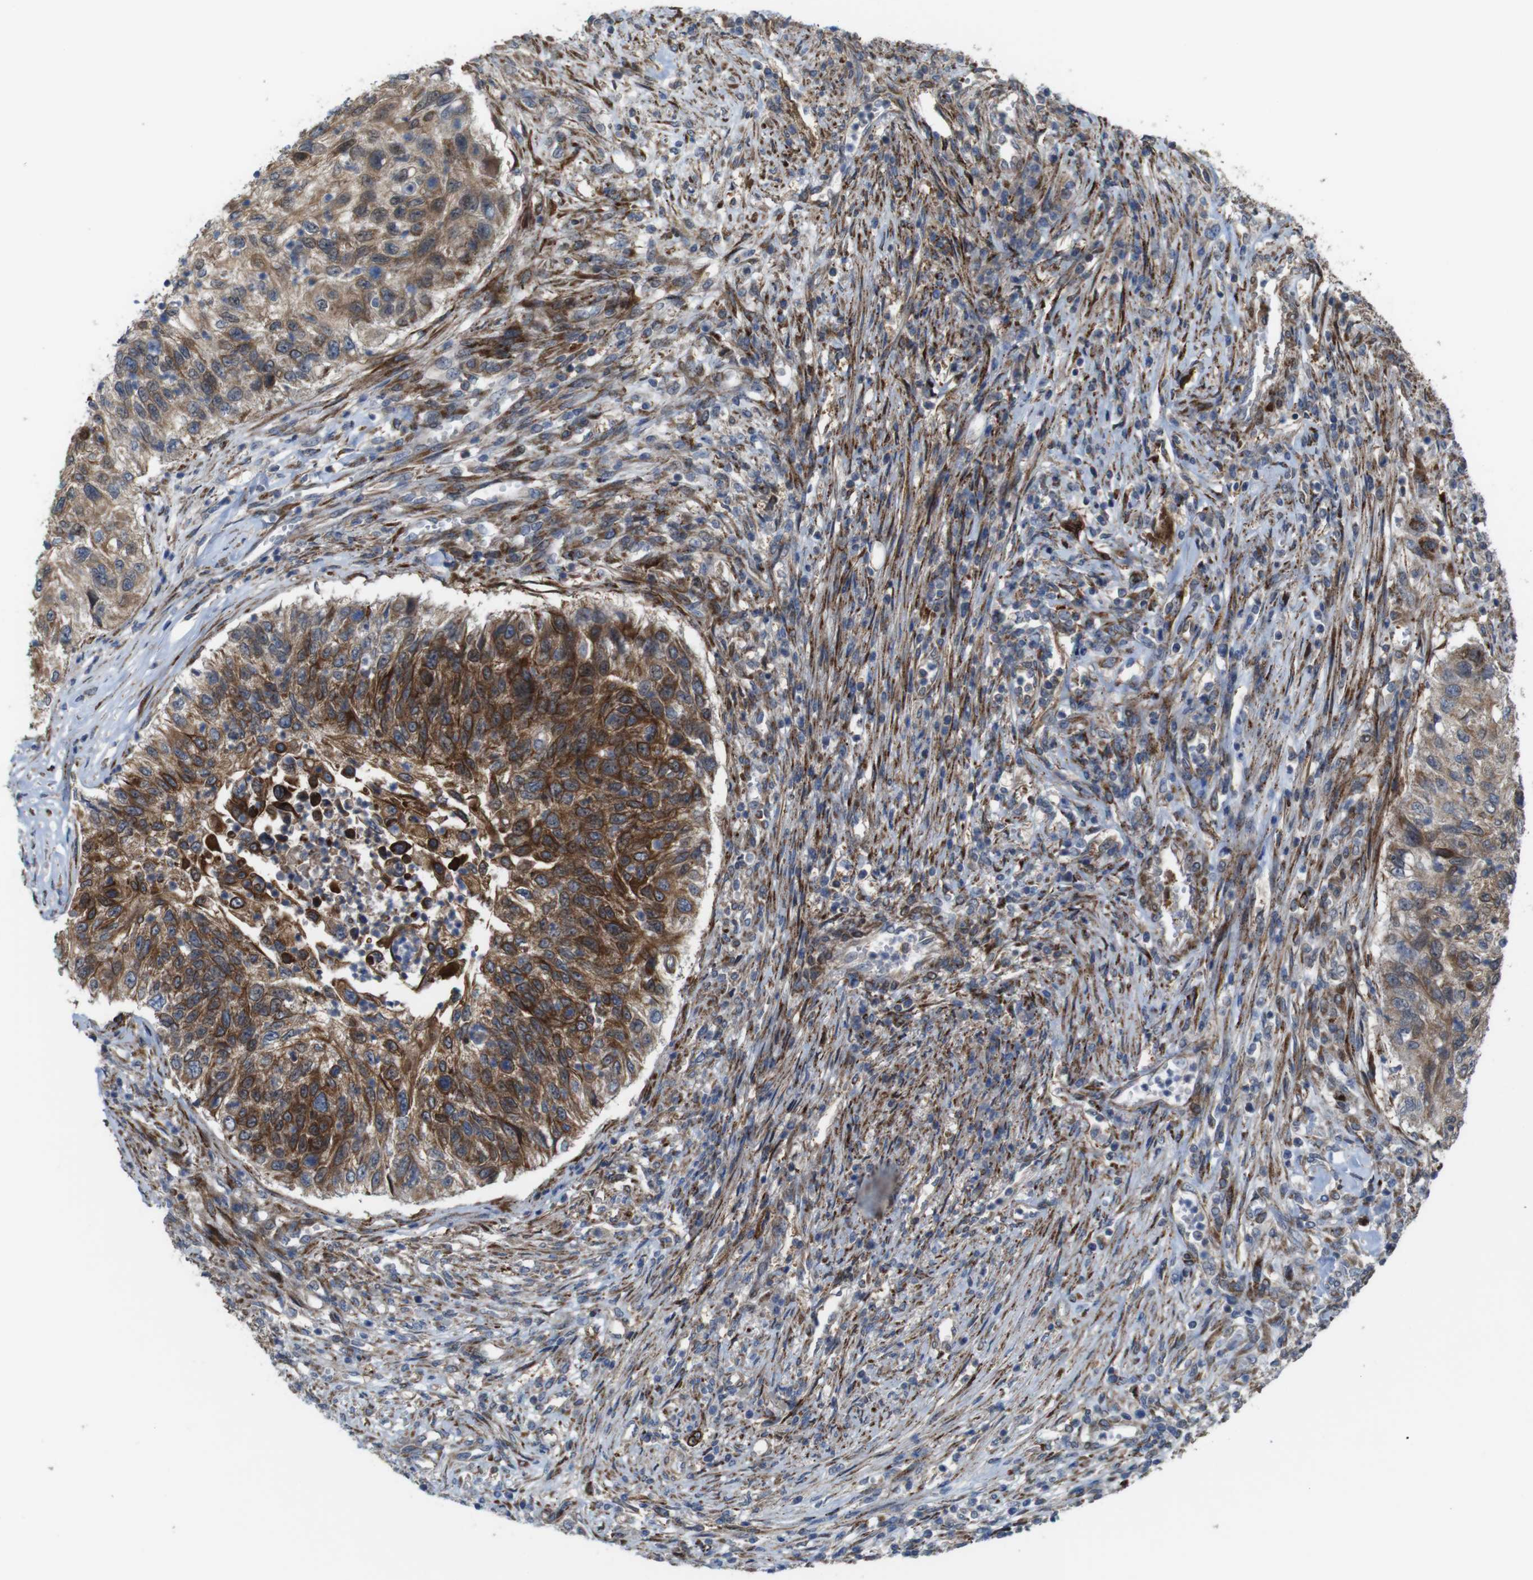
{"staining": {"intensity": "strong", "quantity": "25%-75%", "location": "cytoplasmic/membranous,nuclear"}, "tissue": "urothelial cancer", "cell_type": "Tumor cells", "image_type": "cancer", "snomed": [{"axis": "morphology", "description": "Urothelial carcinoma, High grade"}, {"axis": "topography", "description": "Urinary bladder"}], "caption": "Urothelial carcinoma (high-grade) stained for a protein exhibits strong cytoplasmic/membranous and nuclear positivity in tumor cells. (brown staining indicates protein expression, while blue staining denotes nuclei).", "gene": "PCOLCE2", "patient": {"sex": "female", "age": 60}}